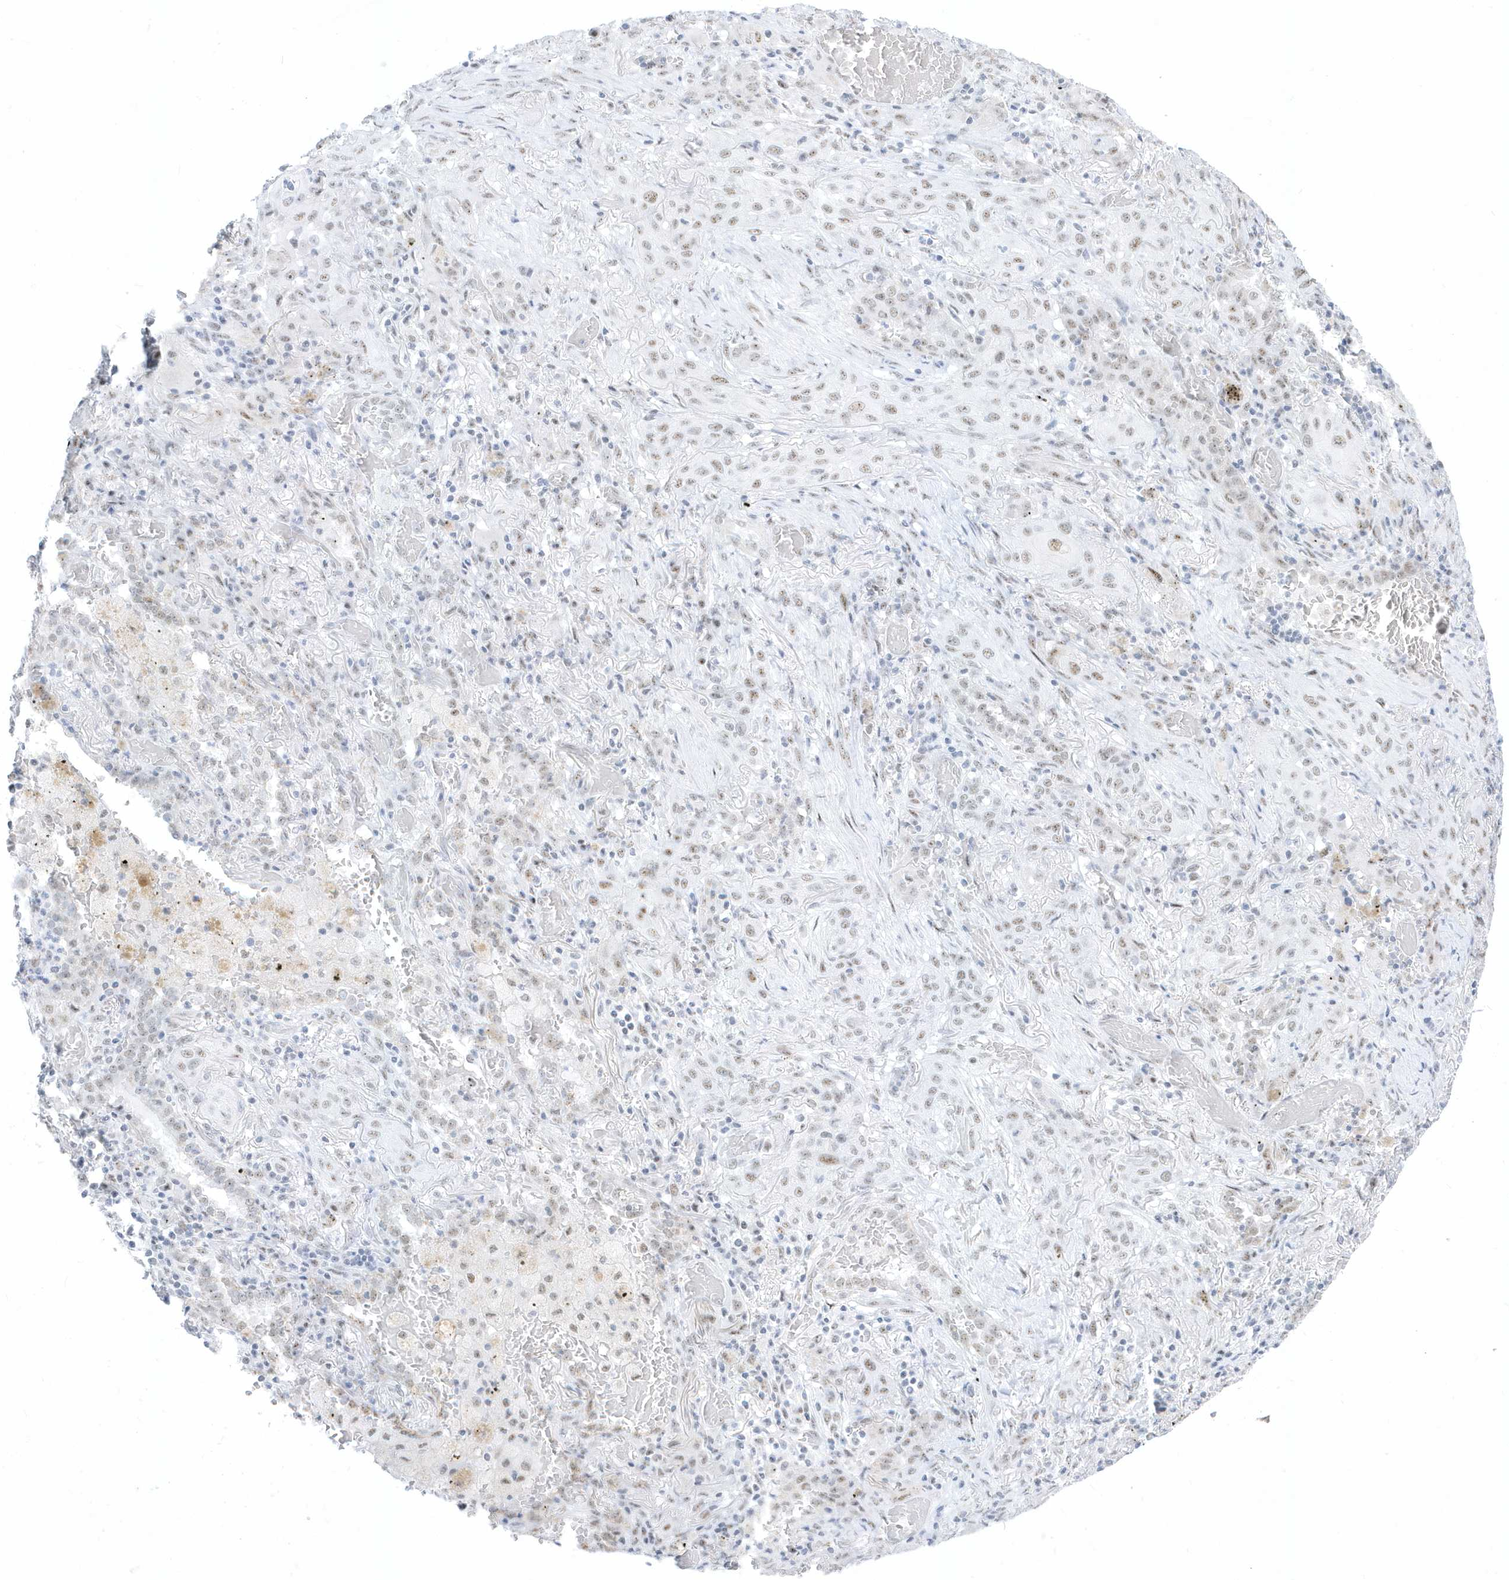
{"staining": {"intensity": "weak", "quantity": ">75%", "location": "nuclear"}, "tissue": "lung cancer", "cell_type": "Tumor cells", "image_type": "cancer", "snomed": [{"axis": "morphology", "description": "Squamous cell carcinoma, NOS"}, {"axis": "topography", "description": "Lung"}], "caption": "Human squamous cell carcinoma (lung) stained with a brown dye displays weak nuclear positive positivity in about >75% of tumor cells.", "gene": "PLEKHN1", "patient": {"sex": "female", "age": 47}}